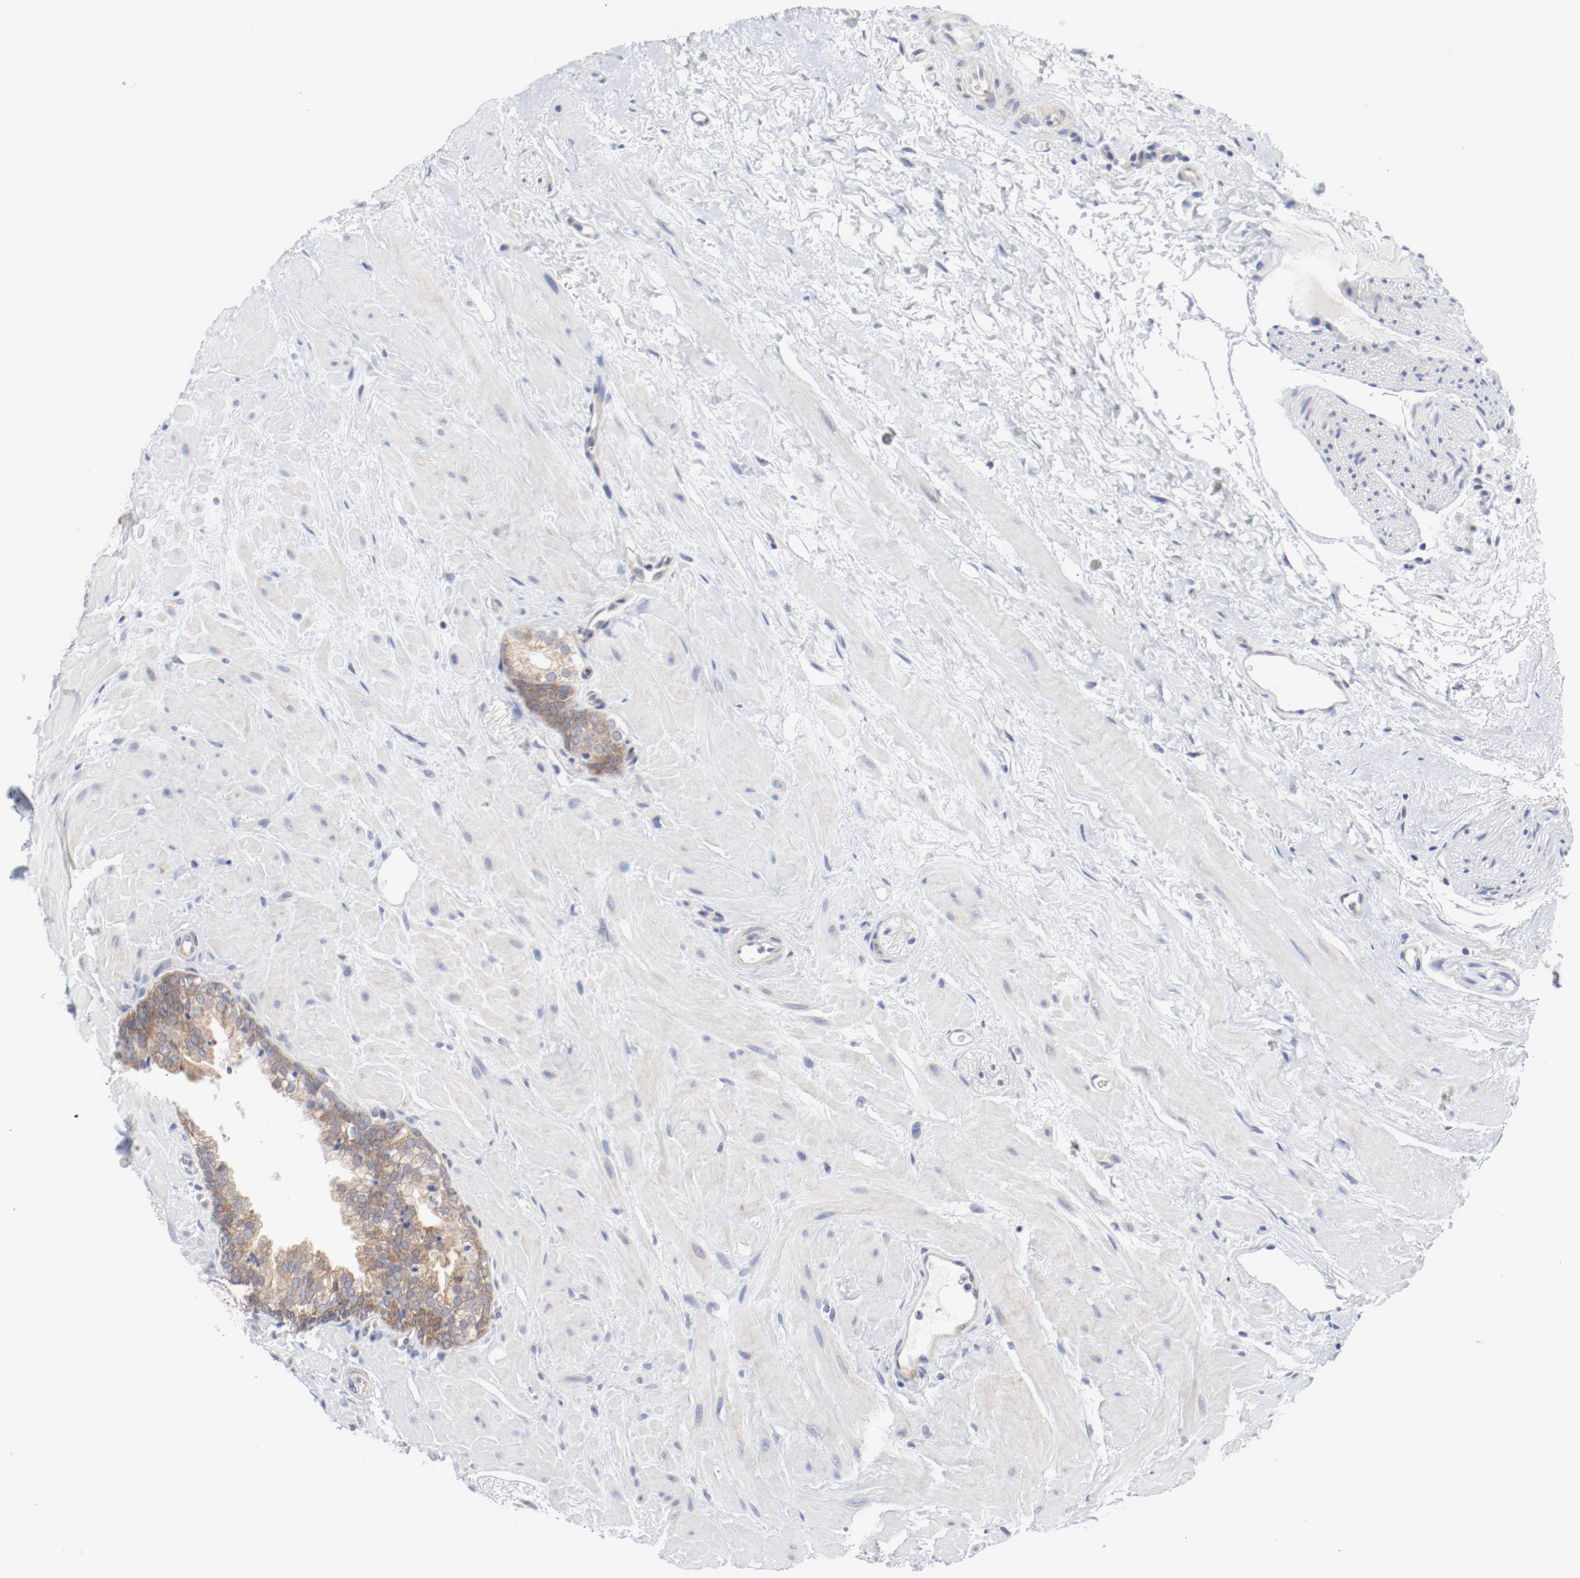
{"staining": {"intensity": "weak", "quantity": ">75%", "location": "cytoplasmic/membranous"}, "tissue": "prostate", "cell_type": "Glandular cells", "image_type": "normal", "snomed": [{"axis": "morphology", "description": "Normal tissue, NOS"}, {"axis": "topography", "description": "Prostate"}], "caption": "Prostate stained with immunohistochemistry (IHC) exhibits weak cytoplasmic/membranous staining in about >75% of glandular cells. The staining was performed using DAB, with brown indicating positive protein expression. Nuclei are stained blue with hematoxylin.", "gene": "BAD", "patient": {"sex": "male", "age": 60}}